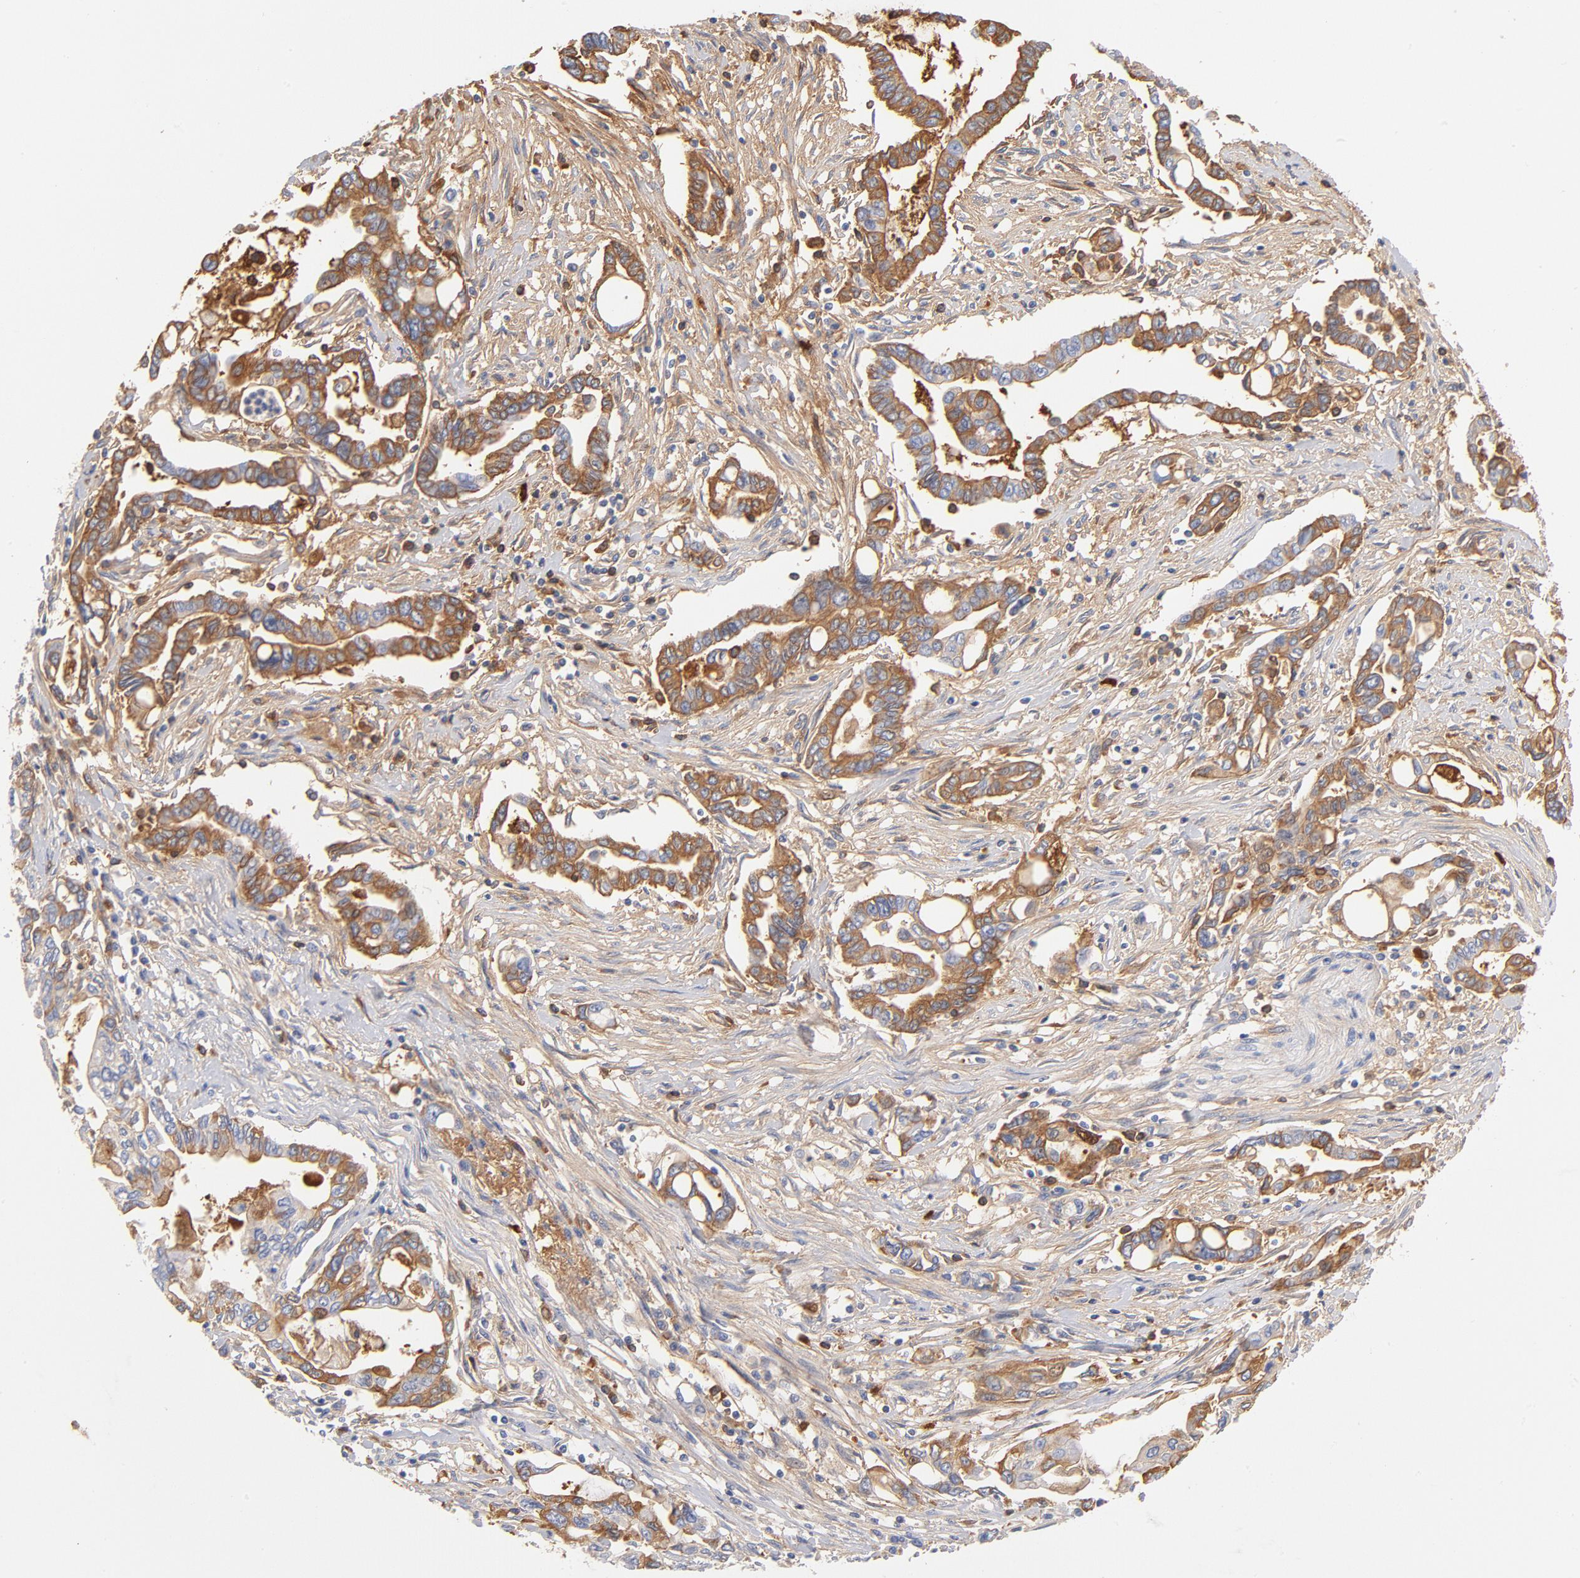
{"staining": {"intensity": "moderate", "quantity": ">75%", "location": "cytoplasmic/membranous"}, "tissue": "pancreatic cancer", "cell_type": "Tumor cells", "image_type": "cancer", "snomed": [{"axis": "morphology", "description": "Adenocarcinoma, NOS"}, {"axis": "topography", "description": "Pancreas"}], "caption": "Tumor cells exhibit medium levels of moderate cytoplasmic/membranous staining in approximately >75% of cells in pancreatic adenocarcinoma.", "gene": "C3", "patient": {"sex": "female", "age": 57}}